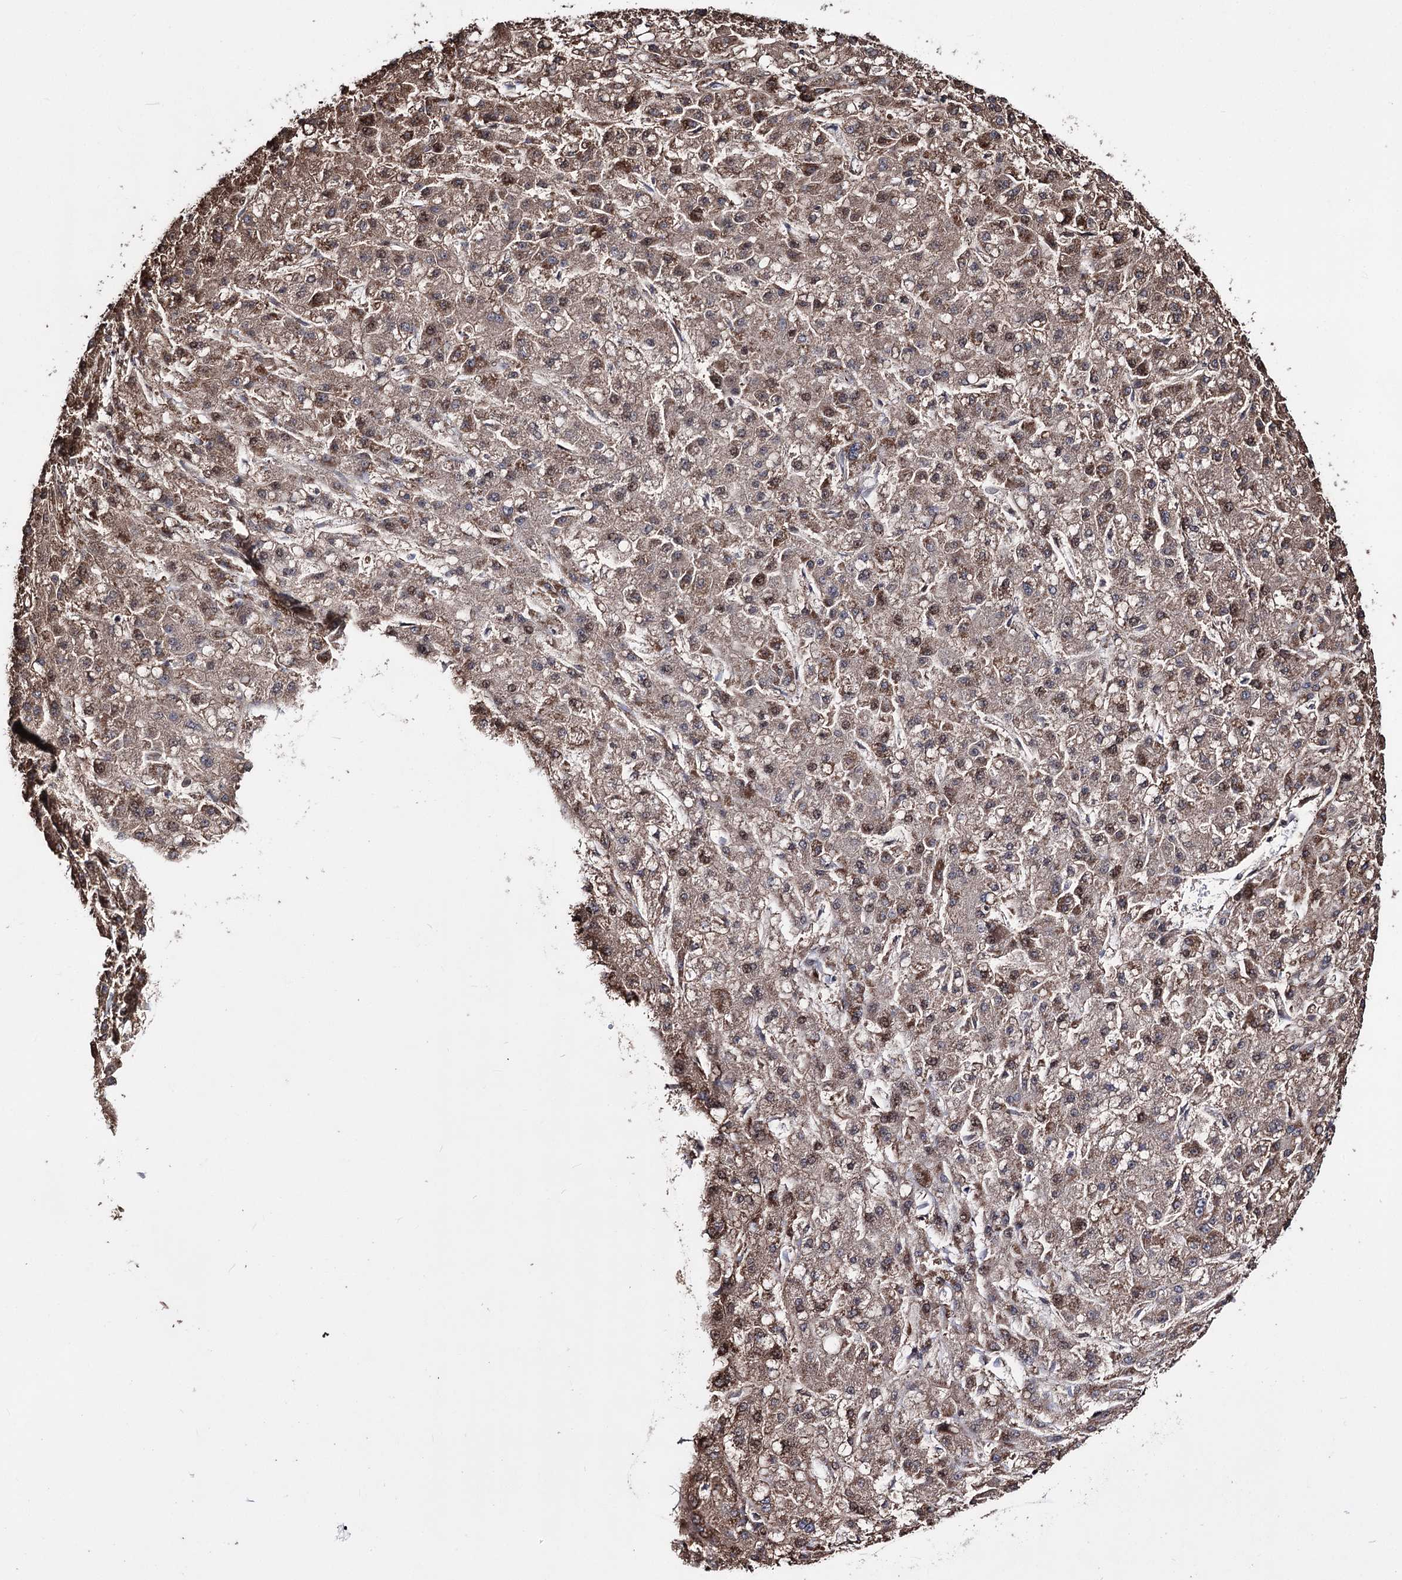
{"staining": {"intensity": "moderate", "quantity": ">75%", "location": "cytoplasmic/membranous"}, "tissue": "liver cancer", "cell_type": "Tumor cells", "image_type": "cancer", "snomed": [{"axis": "morphology", "description": "Carcinoma, Hepatocellular, NOS"}, {"axis": "topography", "description": "Liver"}], "caption": "Human hepatocellular carcinoma (liver) stained with a brown dye demonstrates moderate cytoplasmic/membranous positive positivity in approximately >75% of tumor cells.", "gene": "CREB3L4", "patient": {"sex": "male", "age": 67}}